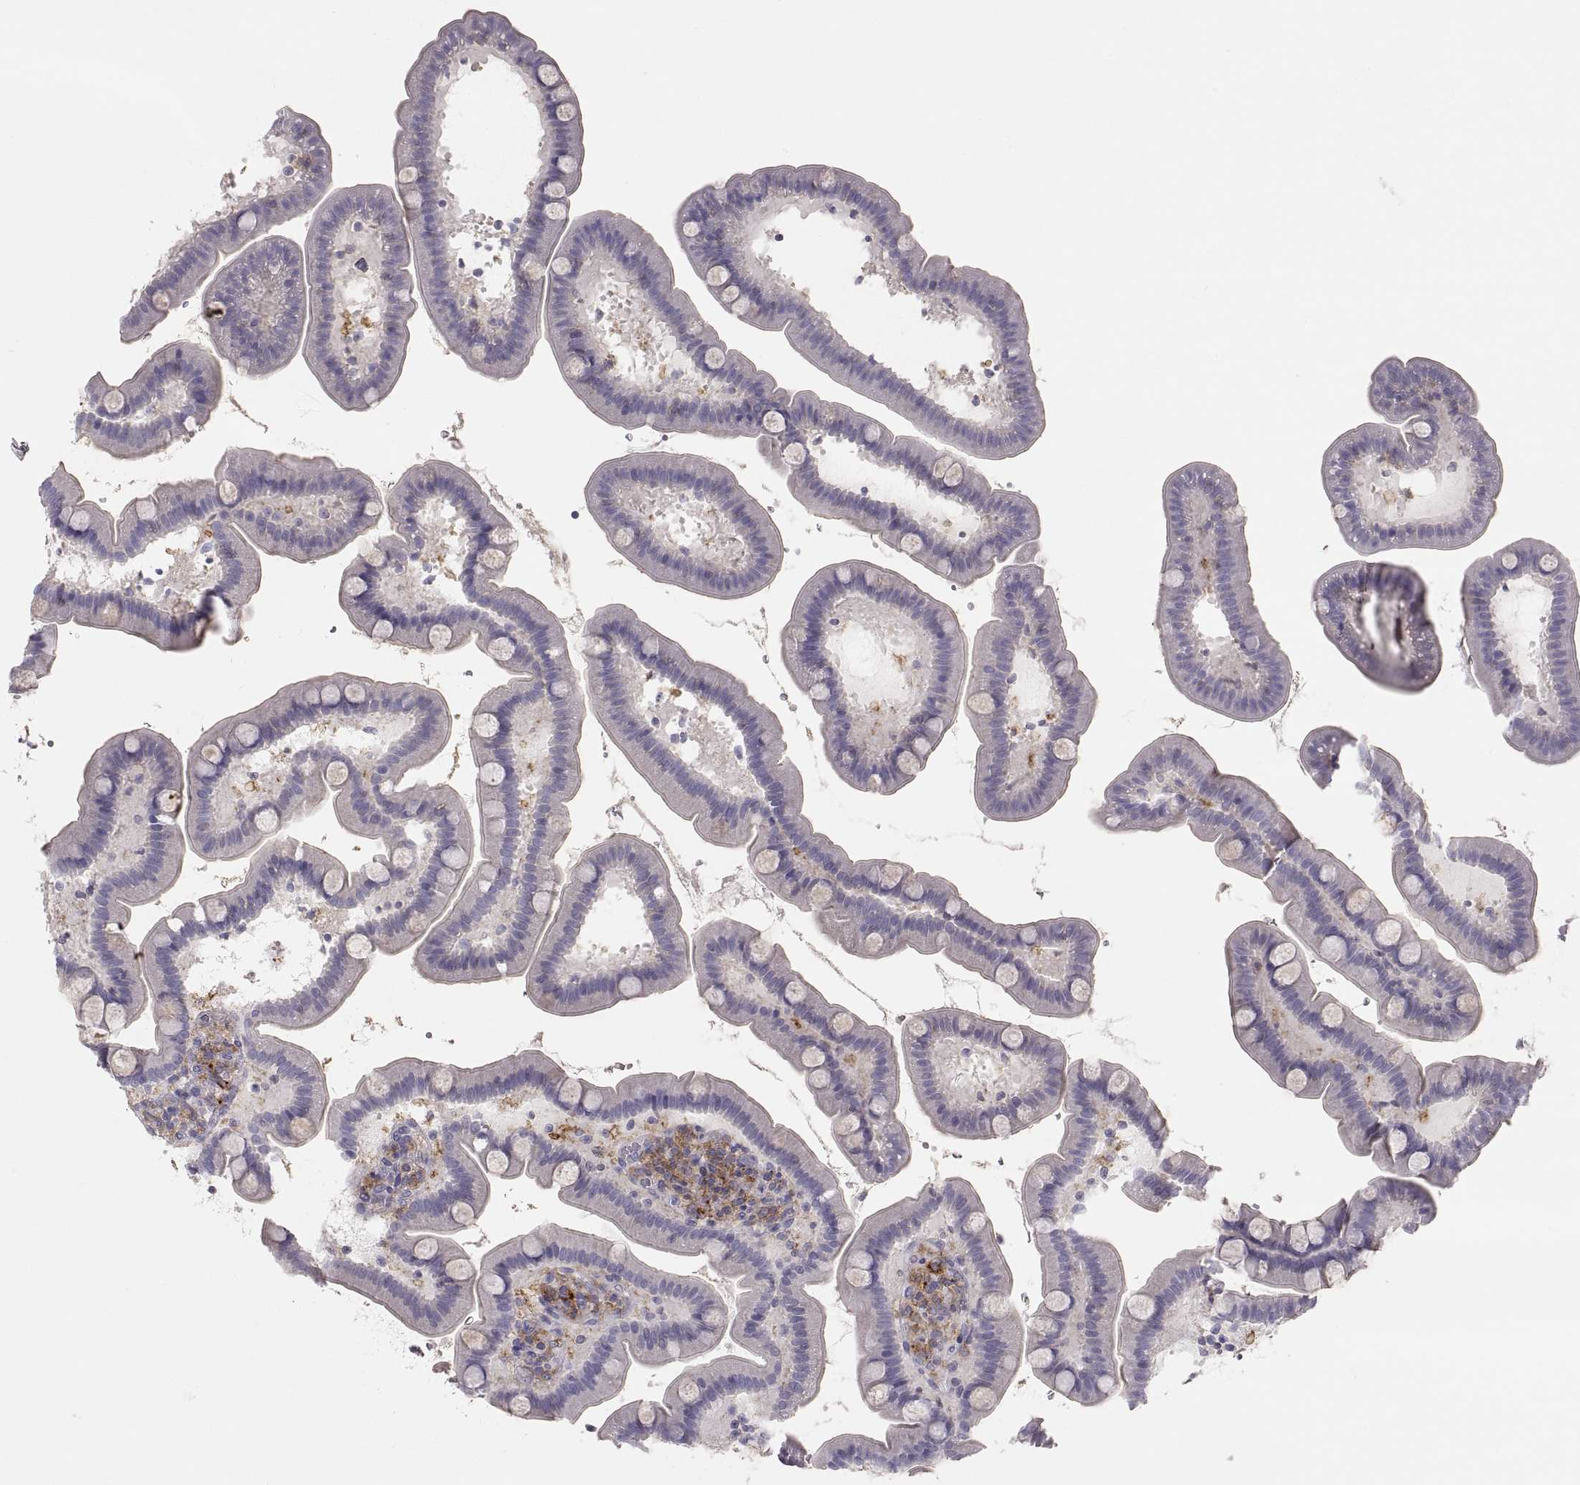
{"staining": {"intensity": "negative", "quantity": "none", "location": "none"}, "tissue": "small intestine", "cell_type": "Glandular cells", "image_type": "normal", "snomed": [{"axis": "morphology", "description": "Normal tissue, NOS"}, {"axis": "topography", "description": "Small intestine"}], "caption": "Micrograph shows no significant protein positivity in glandular cells of benign small intestine. (DAB immunohistochemistry (IHC) with hematoxylin counter stain).", "gene": "RALB", "patient": {"sex": "male", "age": 66}}